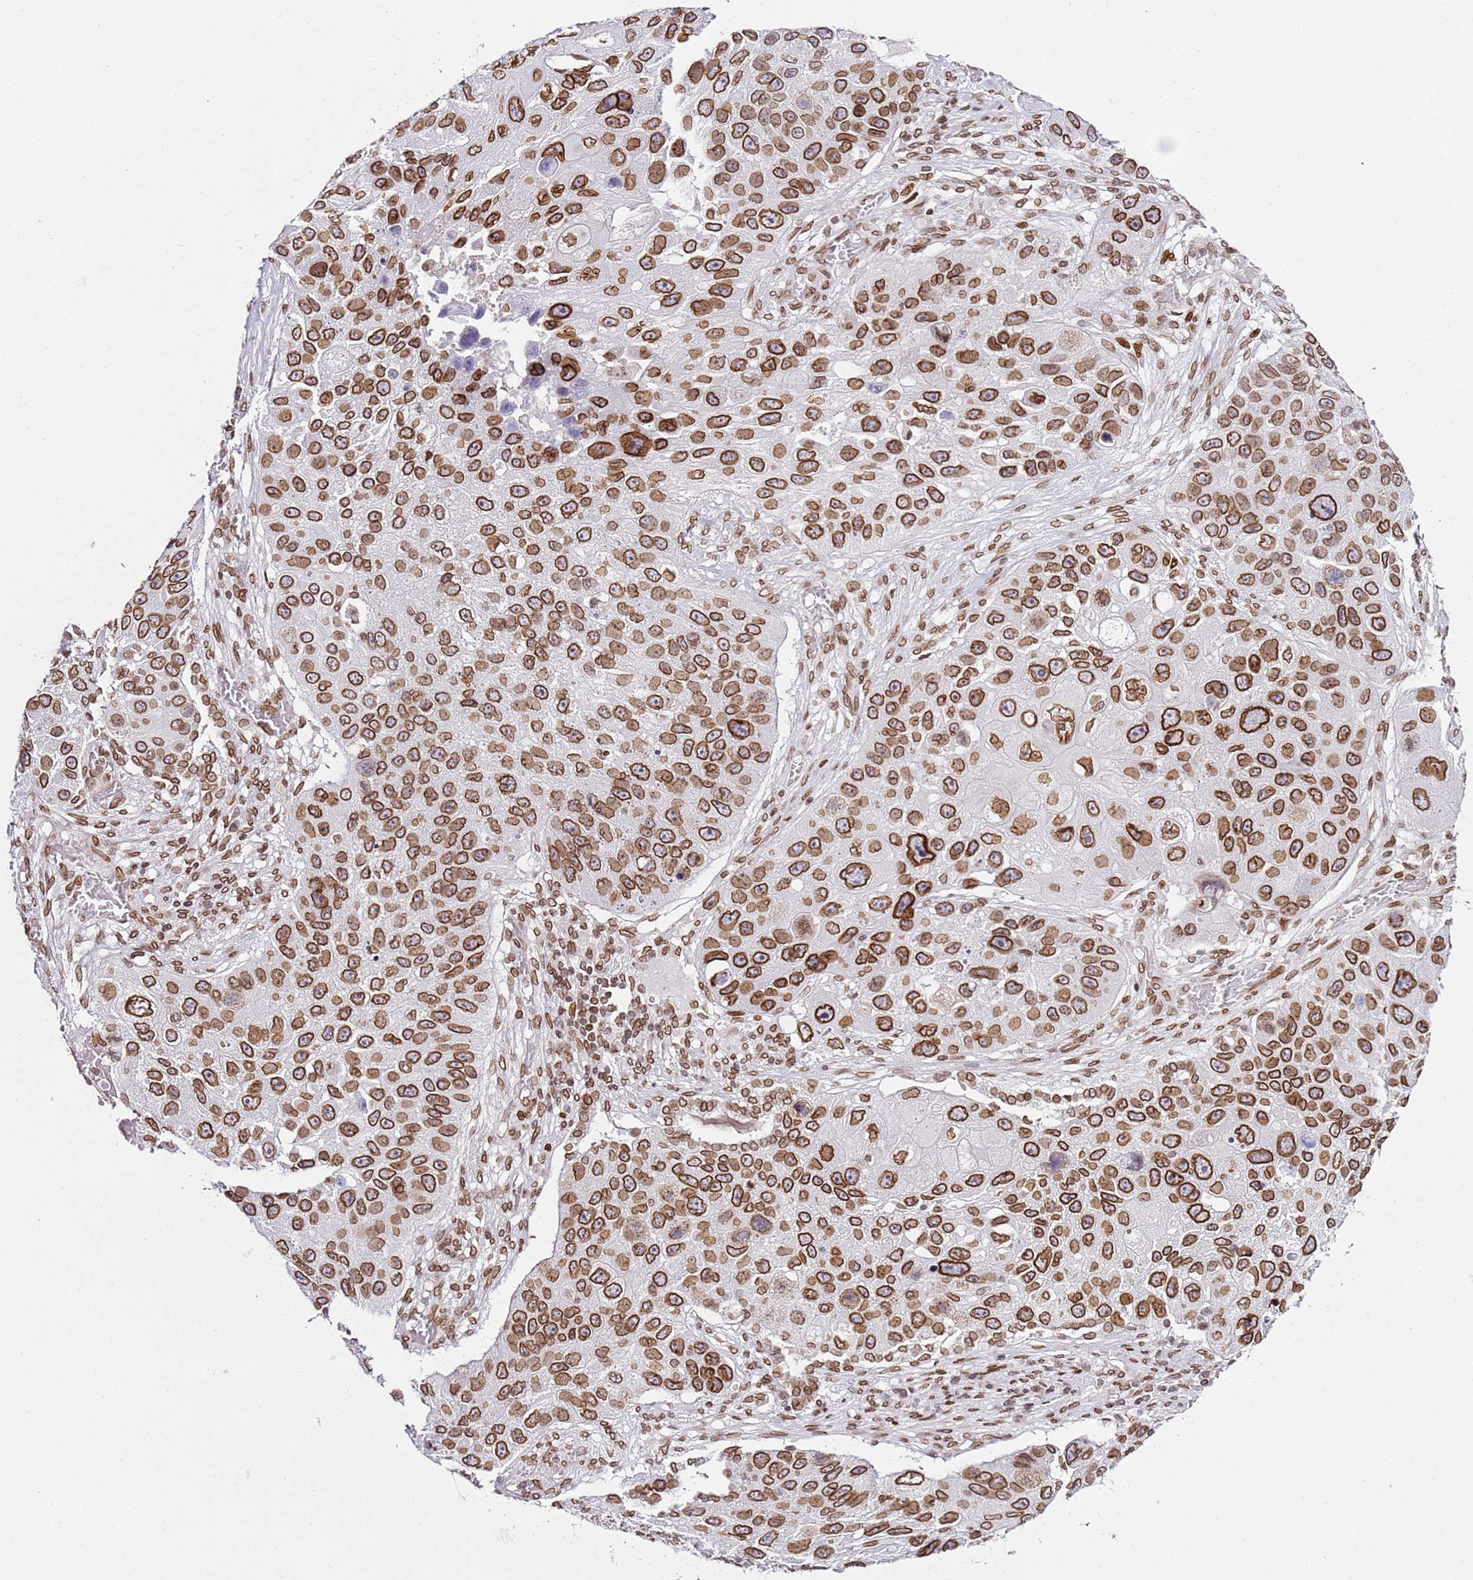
{"staining": {"intensity": "strong", "quantity": ">75%", "location": "cytoplasmic/membranous,nuclear"}, "tissue": "lung cancer", "cell_type": "Tumor cells", "image_type": "cancer", "snomed": [{"axis": "morphology", "description": "Squamous cell carcinoma, NOS"}, {"axis": "topography", "description": "Lung"}], "caption": "Immunohistochemical staining of squamous cell carcinoma (lung) demonstrates high levels of strong cytoplasmic/membranous and nuclear staining in about >75% of tumor cells. (DAB IHC, brown staining for protein, blue staining for nuclei).", "gene": "POU6F1", "patient": {"sex": "male", "age": 61}}